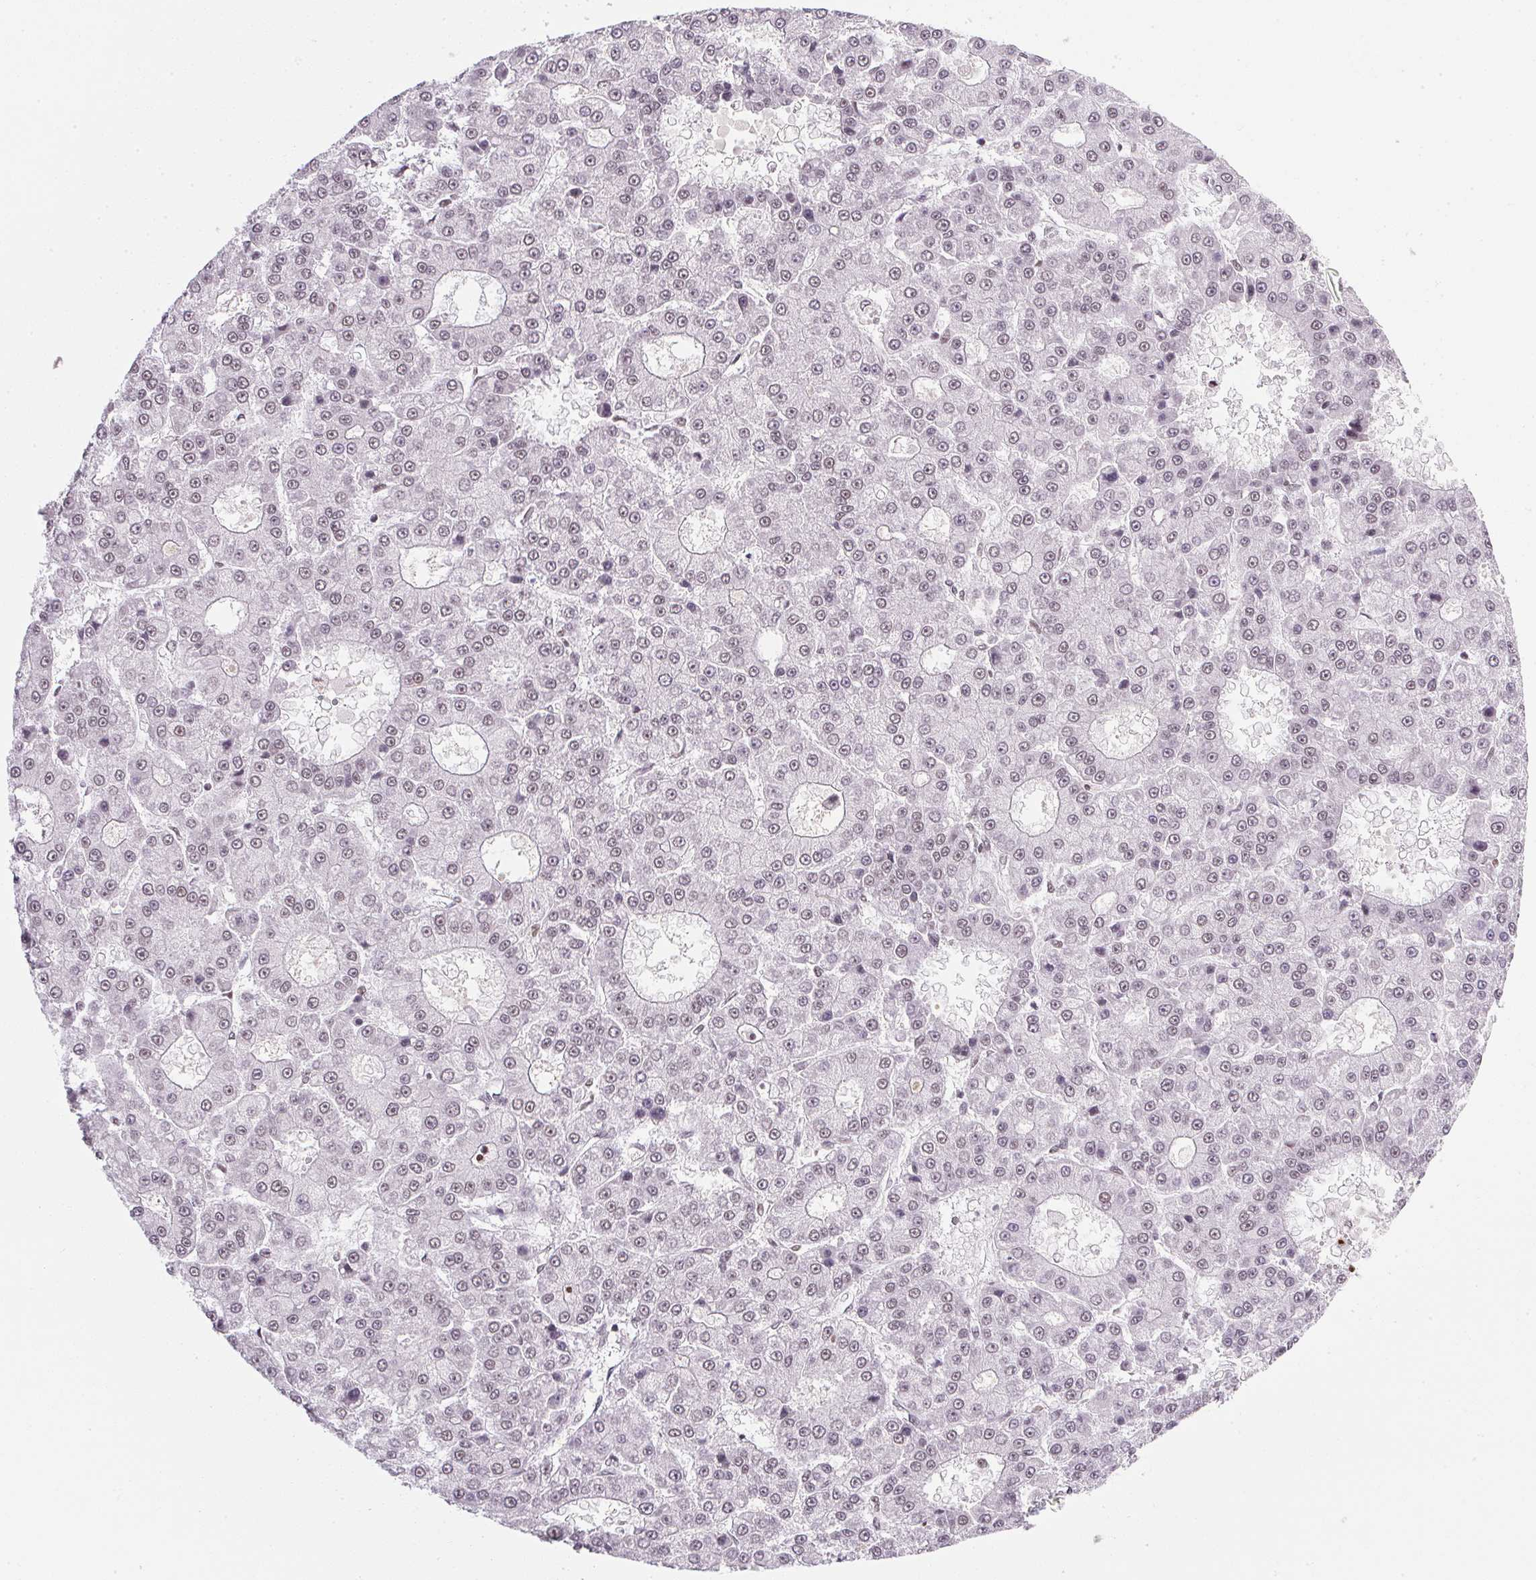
{"staining": {"intensity": "weak", "quantity": "<25%", "location": "nuclear"}, "tissue": "liver cancer", "cell_type": "Tumor cells", "image_type": "cancer", "snomed": [{"axis": "morphology", "description": "Carcinoma, Hepatocellular, NOS"}, {"axis": "topography", "description": "Liver"}], "caption": "This is a micrograph of immunohistochemistry (IHC) staining of hepatocellular carcinoma (liver), which shows no positivity in tumor cells.", "gene": "SRSF7", "patient": {"sex": "male", "age": 70}}